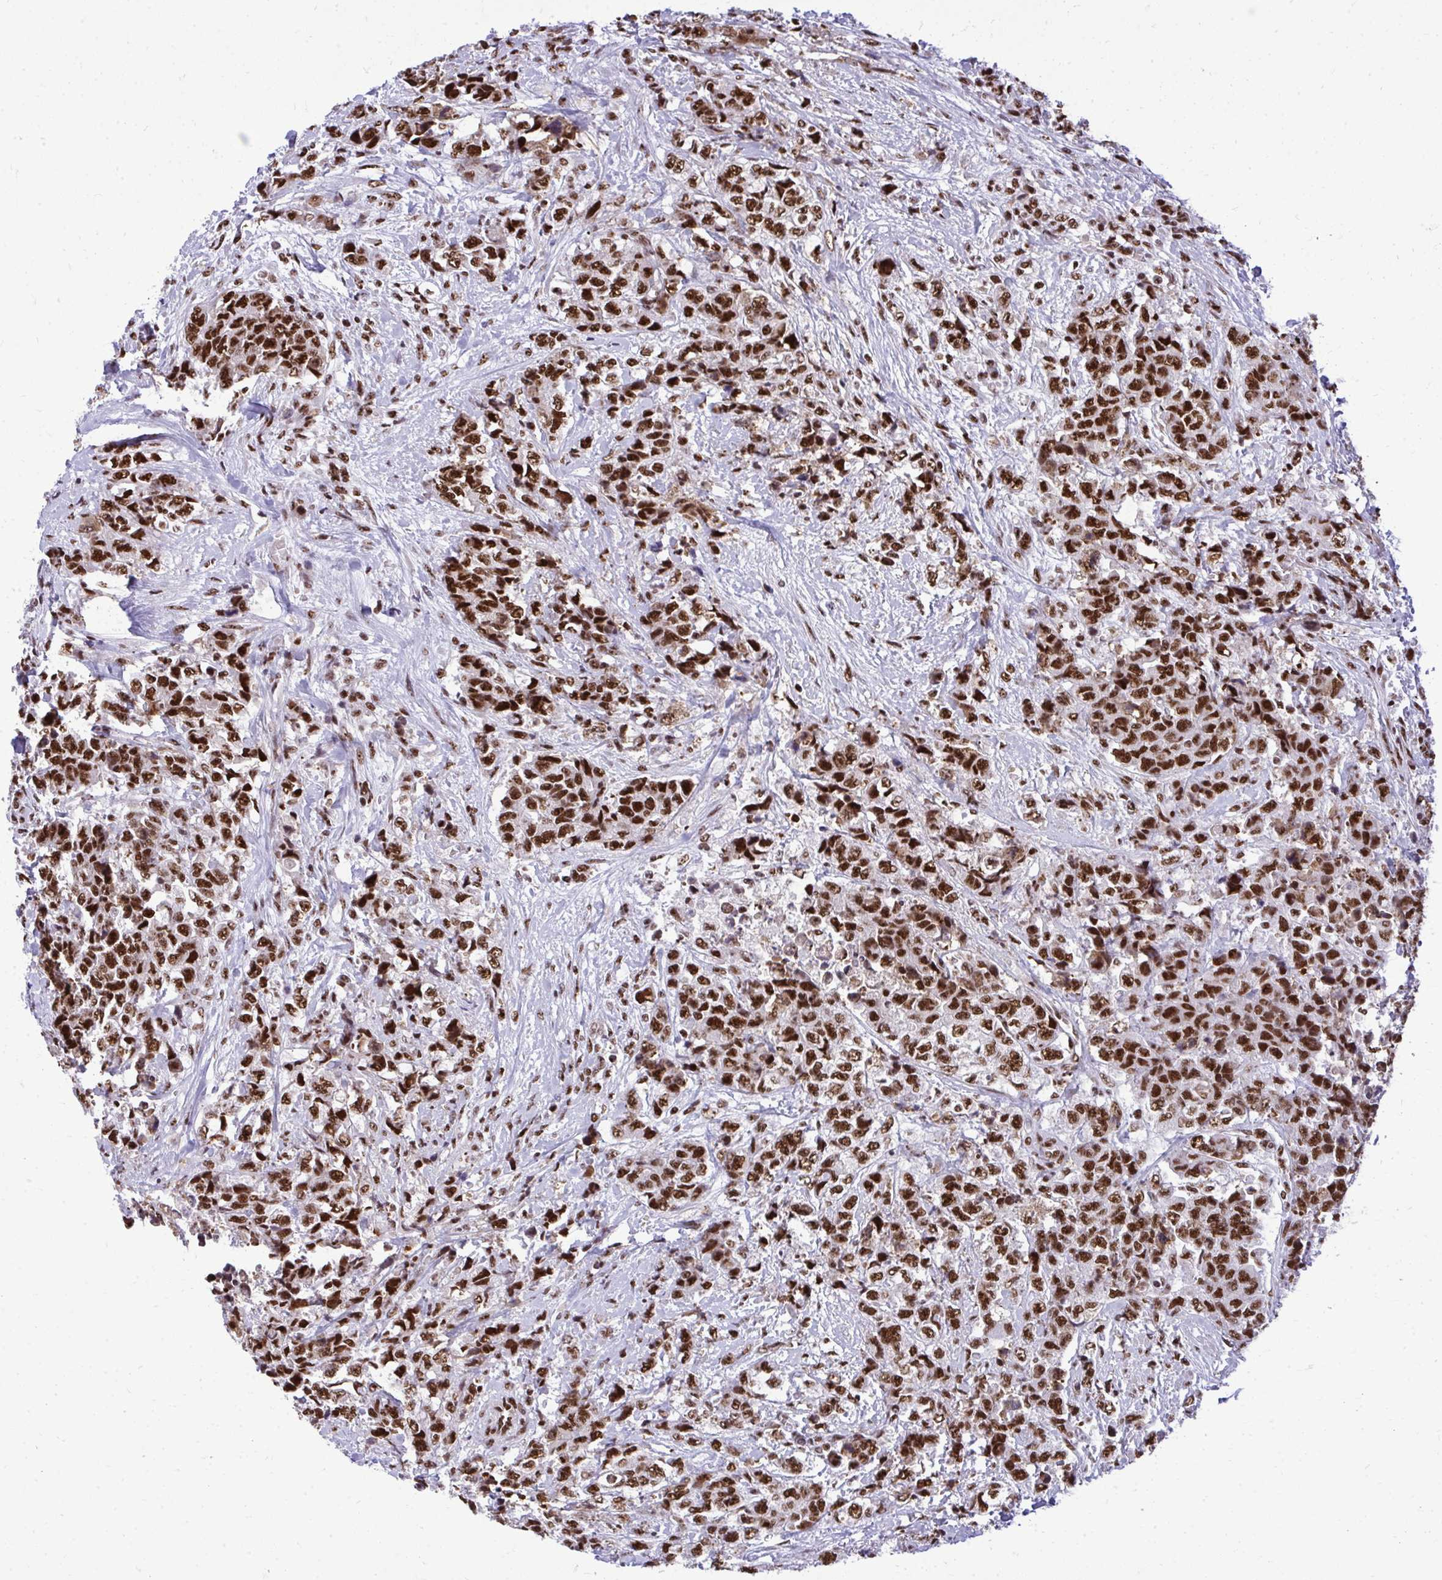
{"staining": {"intensity": "strong", "quantity": ">75%", "location": "nuclear"}, "tissue": "urothelial cancer", "cell_type": "Tumor cells", "image_type": "cancer", "snomed": [{"axis": "morphology", "description": "Urothelial carcinoma, High grade"}, {"axis": "topography", "description": "Urinary bladder"}], "caption": "Approximately >75% of tumor cells in urothelial carcinoma (high-grade) reveal strong nuclear protein expression as visualized by brown immunohistochemical staining.", "gene": "PRPF19", "patient": {"sex": "female", "age": 78}}